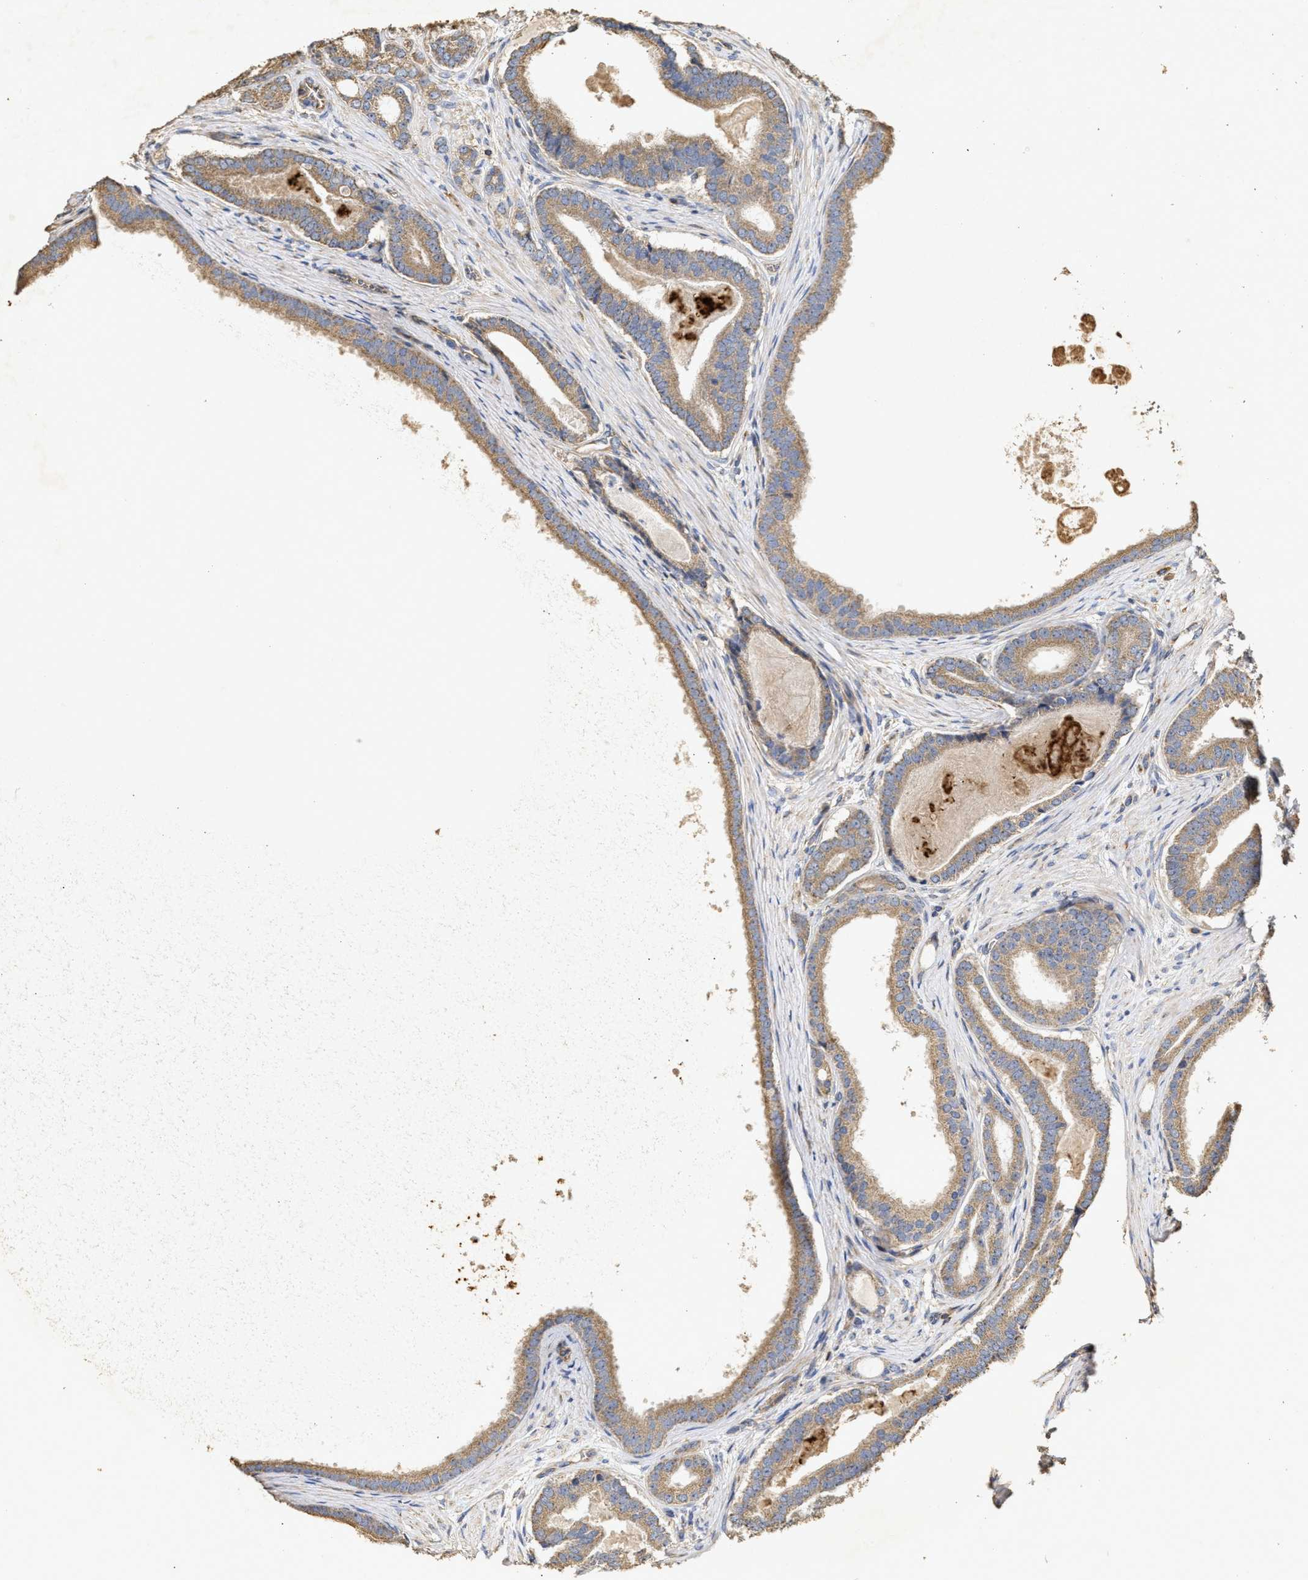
{"staining": {"intensity": "moderate", "quantity": ">75%", "location": "cytoplasmic/membranous"}, "tissue": "prostate cancer", "cell_type": "Tumor cells", "image_type": "cancer", "snomed": [{"axis": "morphology", "description": "Adenocarcinoma, High grade"}, {"axis": "topography", "description": "Prostate"}], "caption": "High-power microscopy captured an immunohistochemistry (IHC) photomicrograph of prostate adenocarcinoma (high-grade), revealing moderate cytoplasmic/membranous staining in about >75% of tumor cells.", "gene": "NAV1", "patient": {"sex": "male", "age": 60}}